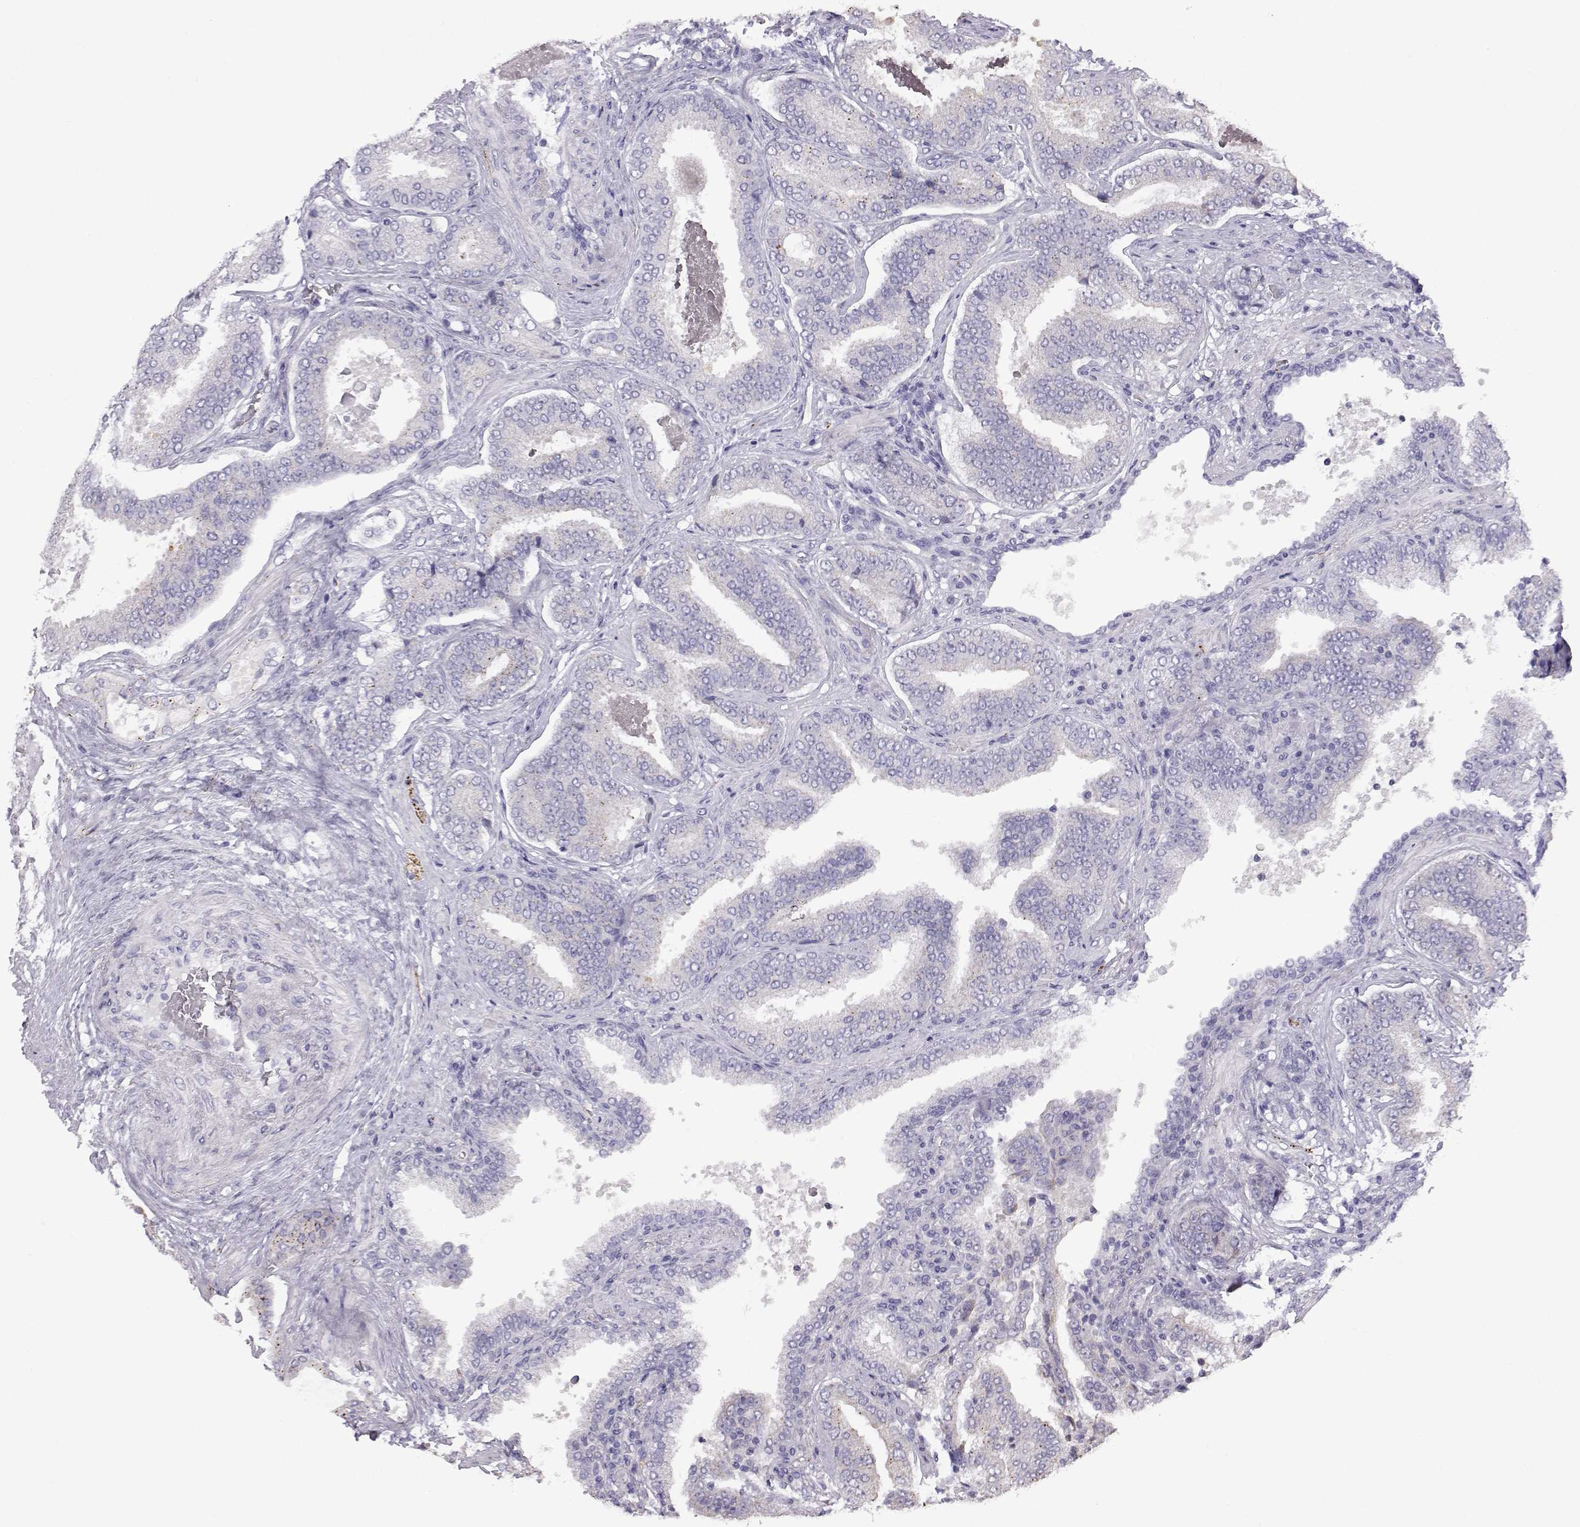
{"staining": {"intensity": "negative", "quantity": "none", "location": "none"}, "tissue": "prostate cancer", "cell_type": "Tumor cells", "image_type": "cancer", "snomed": [{"axis": "morphology", "description": "Adenocarcinoma, NOS"}, {"axis": "topography", "description": "Prostate"}], "caption": "A photomicrograph of prostate cancer (adenocarcinoma) stained for a protein shows no brown staining in tumor cells. Brightfield microscopy of immunohistochemistry (IHC) stained with DAB (3,3'-diaminobenzidine) (brown) and hematoxylin (blue), captured at high magnification.", "gene": "VGF", "patient": {"sex": "male", "age": 64}}